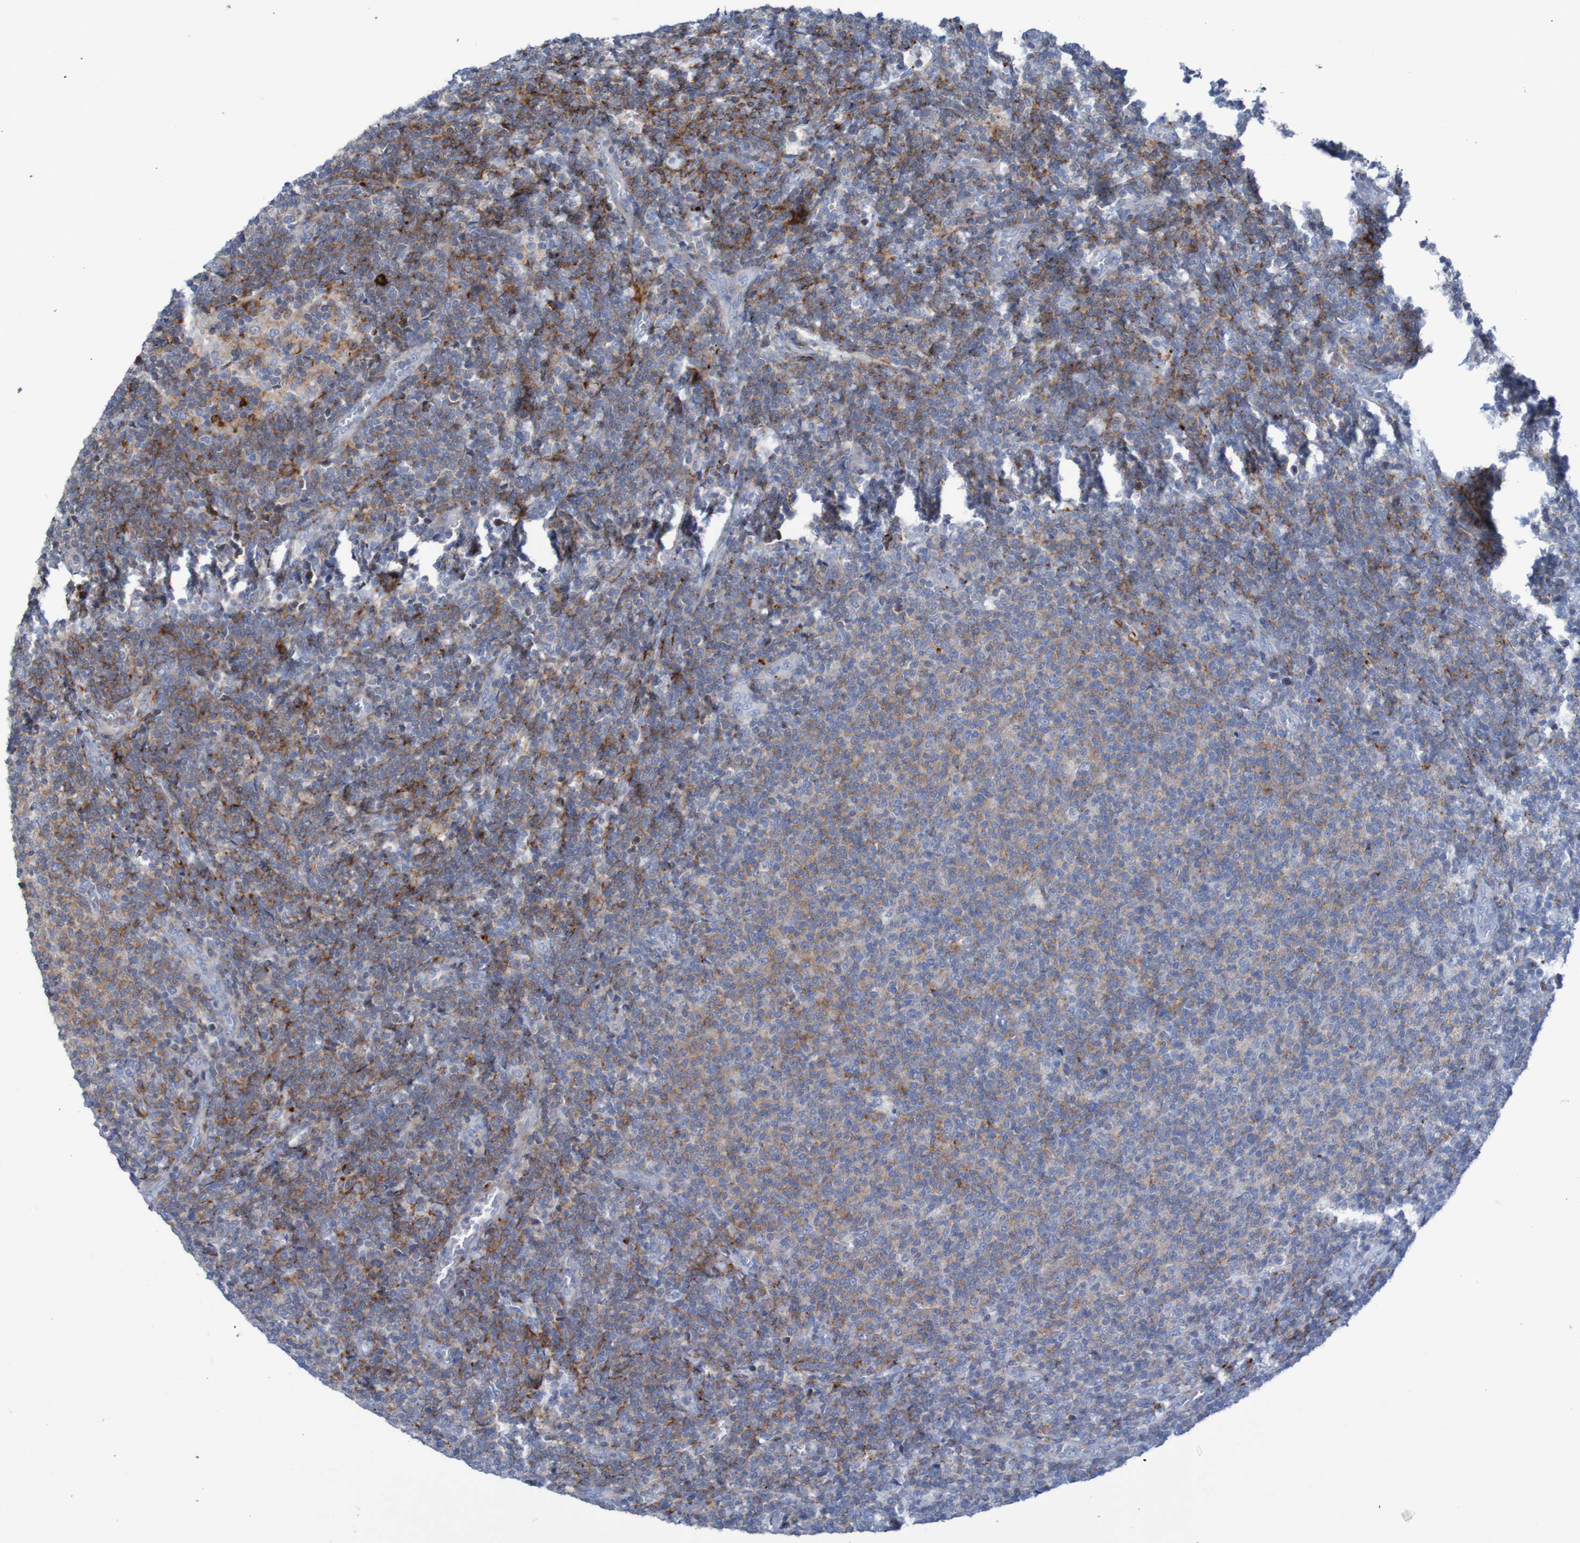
{"staining": {"intensity": "moderate", "quantity": "25%-75%", "location": "cytoplasmic/membranous"}, "tissue": "lymphoma", "cell_type": "Tumor cells", "image_type": "cancer", "snomed": [{"axis": "morphology", "description": "Malignant lymphoma, non-Hodgkin's type, Low grade"}, {"axis": "topography", "description": "Lymph node"}], "caption": "Malignant lymphoma, non-Hodgkin's type (low-grade) stained for a protein shows moderate cytoplasmic/membranous positivity in tumor cells.", "gene": "RNF182", "patient": {"sex": "male", "age": 66}}